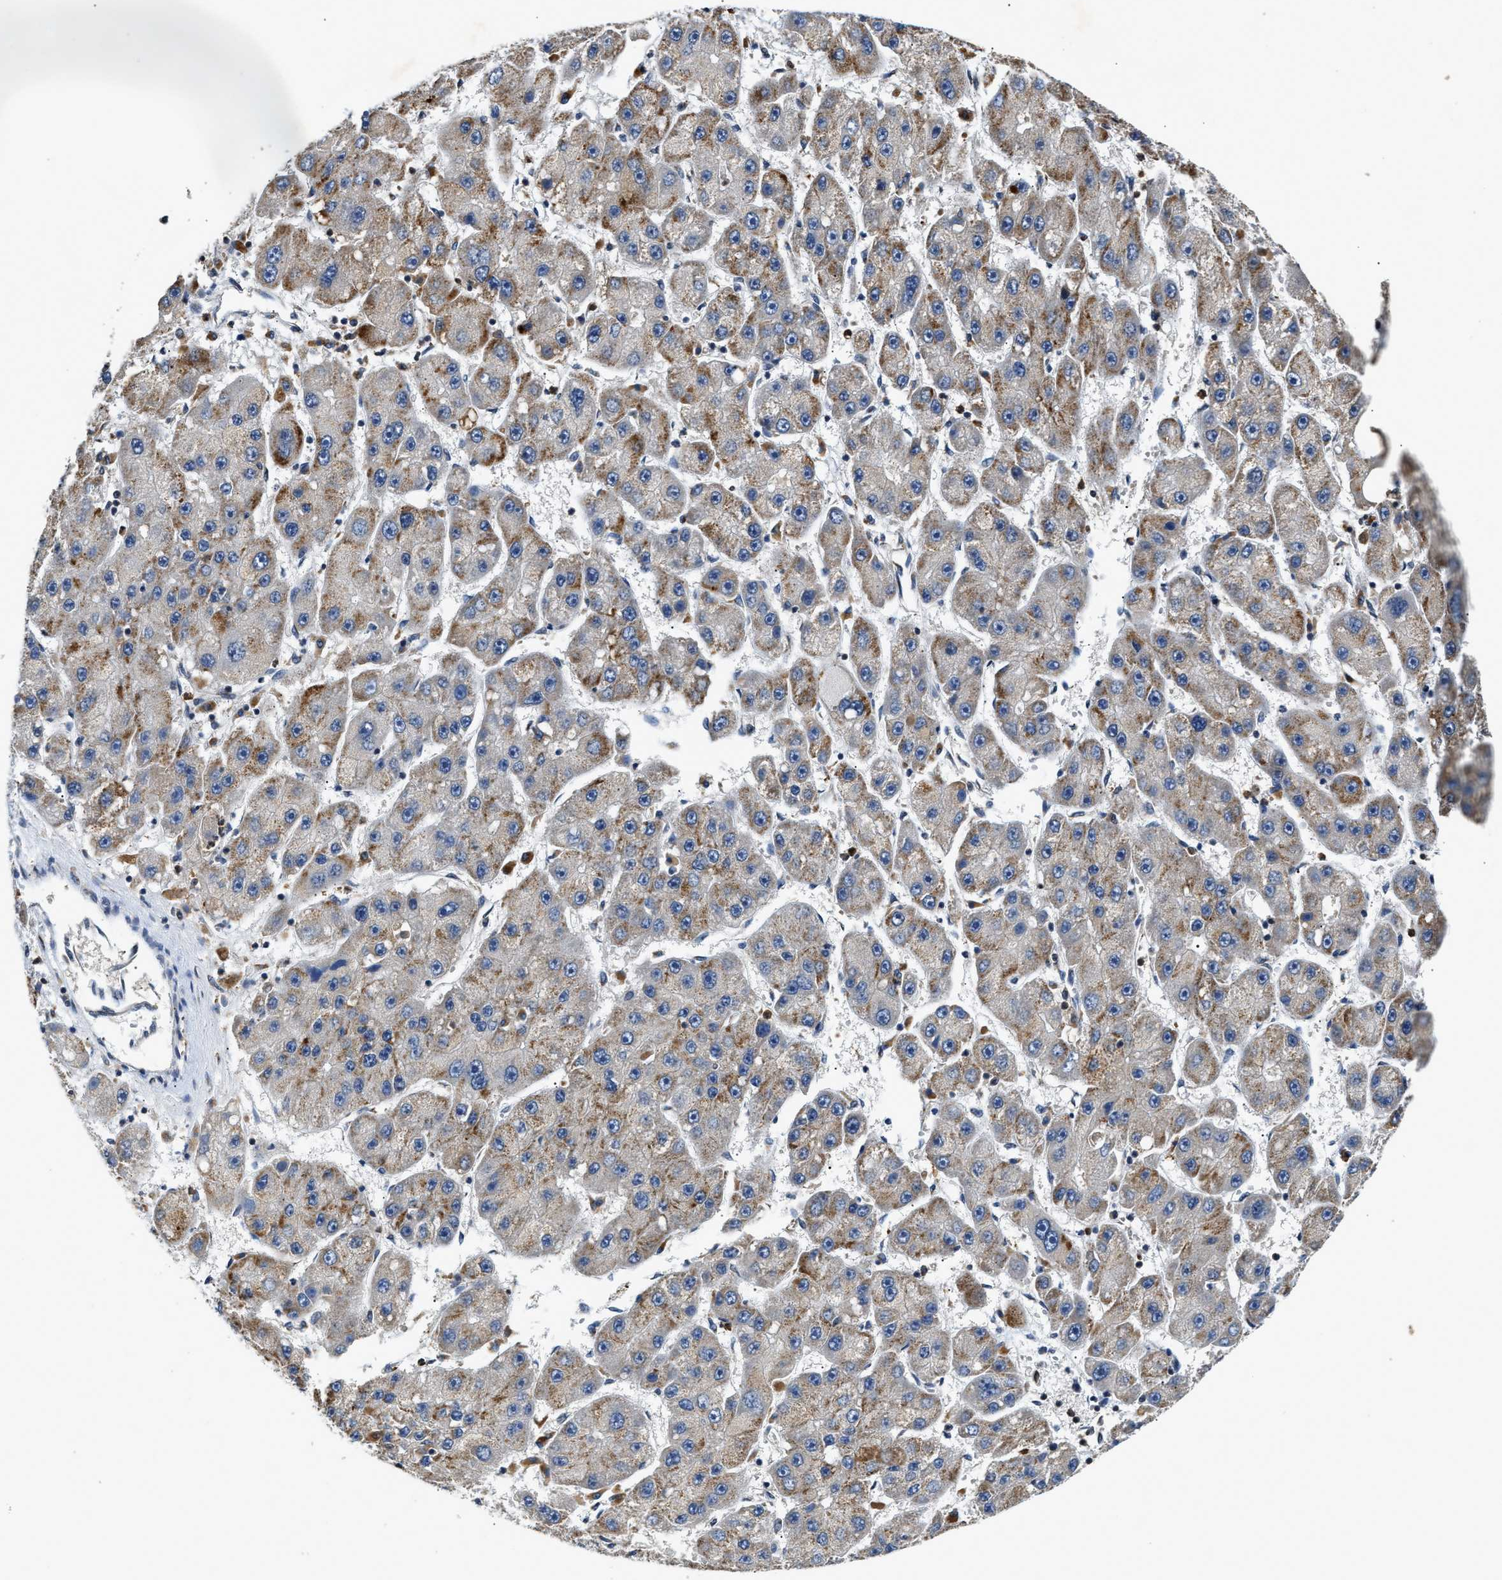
{"staining": {"intensity": "moderate", "quantity": "25%-75%", "location": "cytoplasmic/membranous"}, "tissue": "liver cancer", "cell_type": "Tumor cells", "image_type": "cancer", "snomed": [{"axis": "morphology", "description": "Carcinoma, Hepatocellular, NOS"}, {"axis": "topography", "description": "Liver"}], "caption": "An IHC histopathology image of tumor tissue is shown. Protein staining in brown shows moderate cytoplasmic/membranous positivity in liver hepatocellular carcinoma within tumor cells.", "gene": "CHUK", "patient": {"sex": "female", "age": 61}}